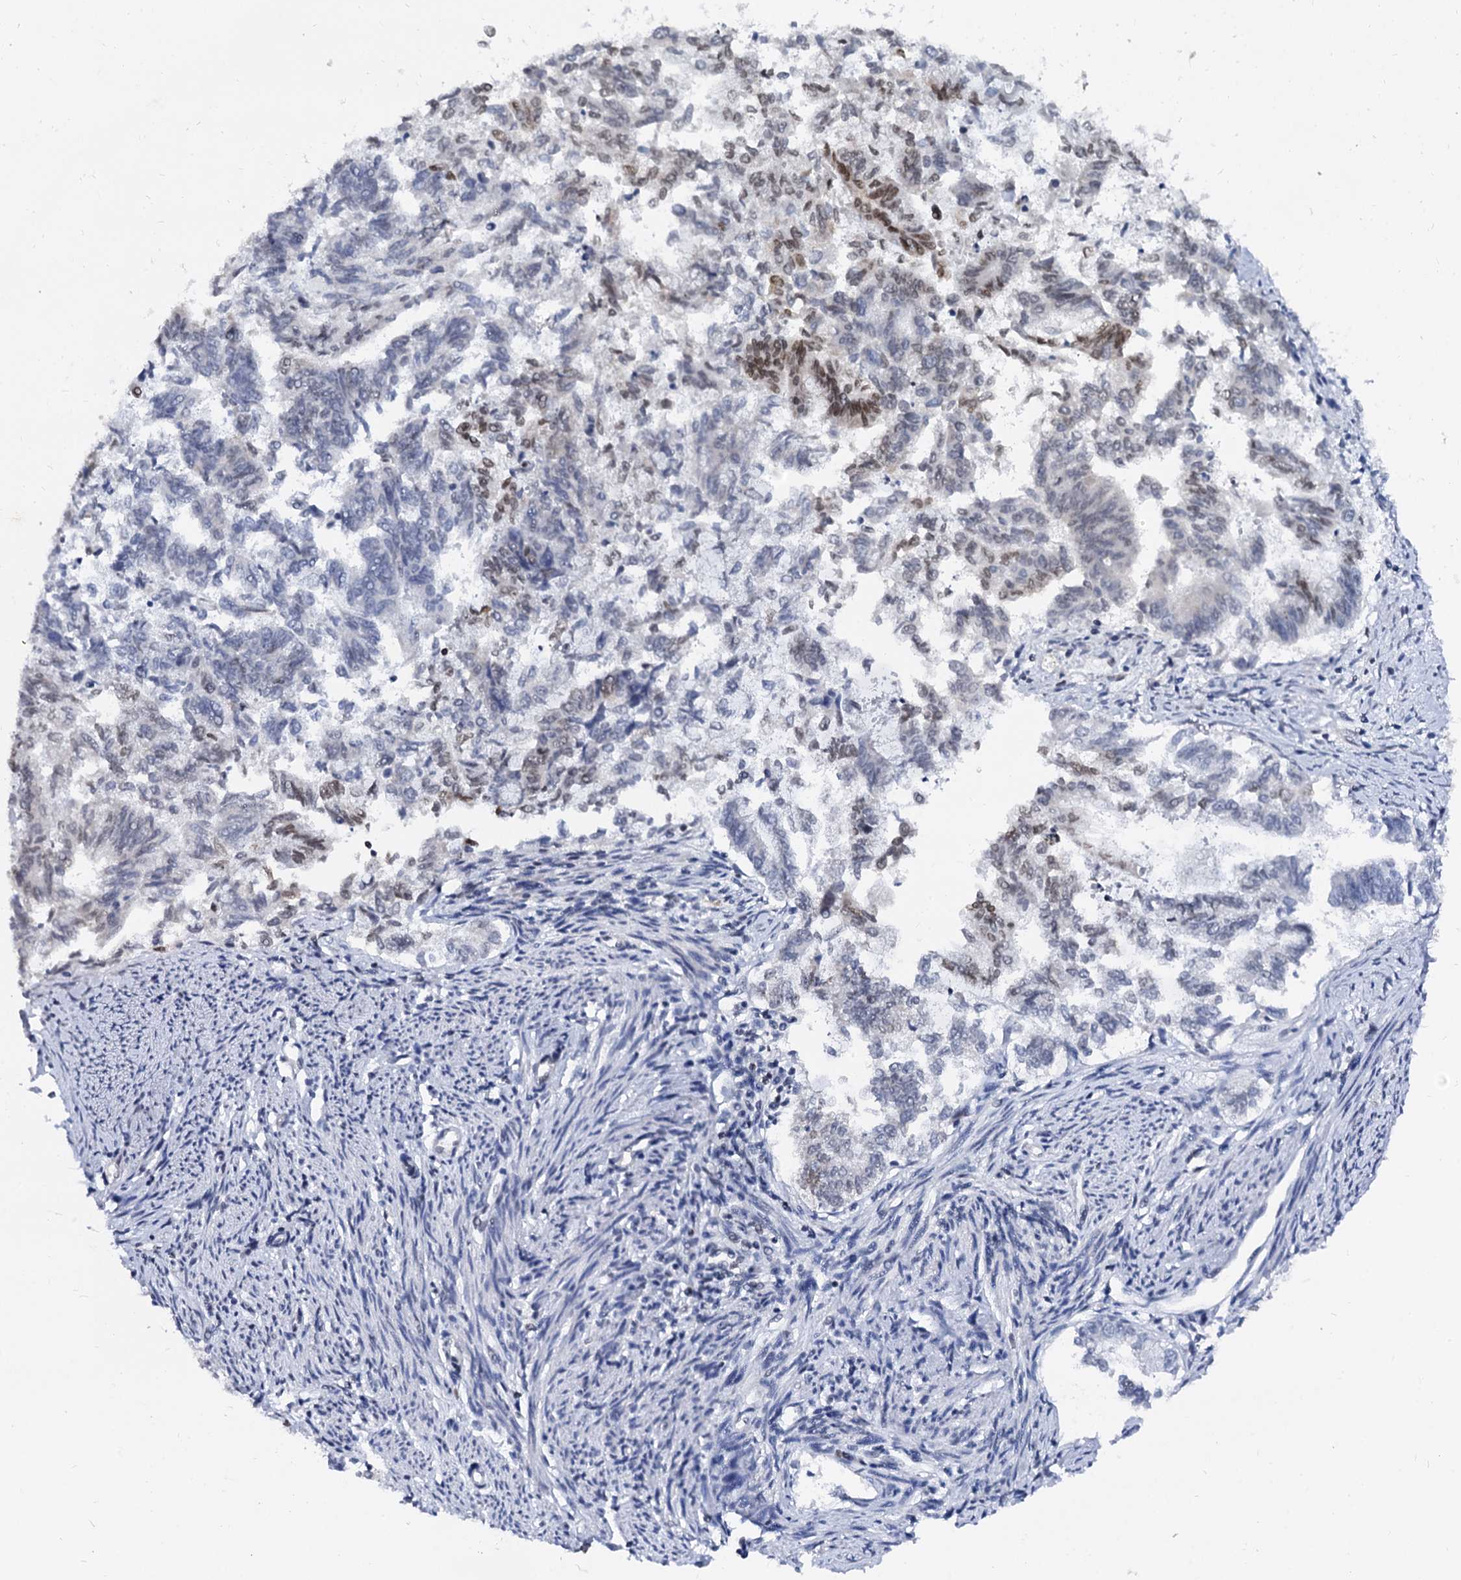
{"staining": {"intensity": "moderate", "quantity": "<25%", "location": "nuclear"}, "tissue": "endometrial cancer", "cell_type": "Tumor cells", "image_type": "cancer", "snomed": [{"axis": "morphology", "description": "Adenocarcinoma, NOS"}, {"axis": "topography", "description": "Endometrium"}], "caption": "A low amount of moderate nuclear positivity is seen in about <25% of tumor cells in endometrial cancer tissue. The staining is performed using DAB brown chromogen to label protein expression. The nuclei are counter-stained blue using hematoxylin.", "gene": "CMAS", "patient": {"sex": "female", "age": 79}}